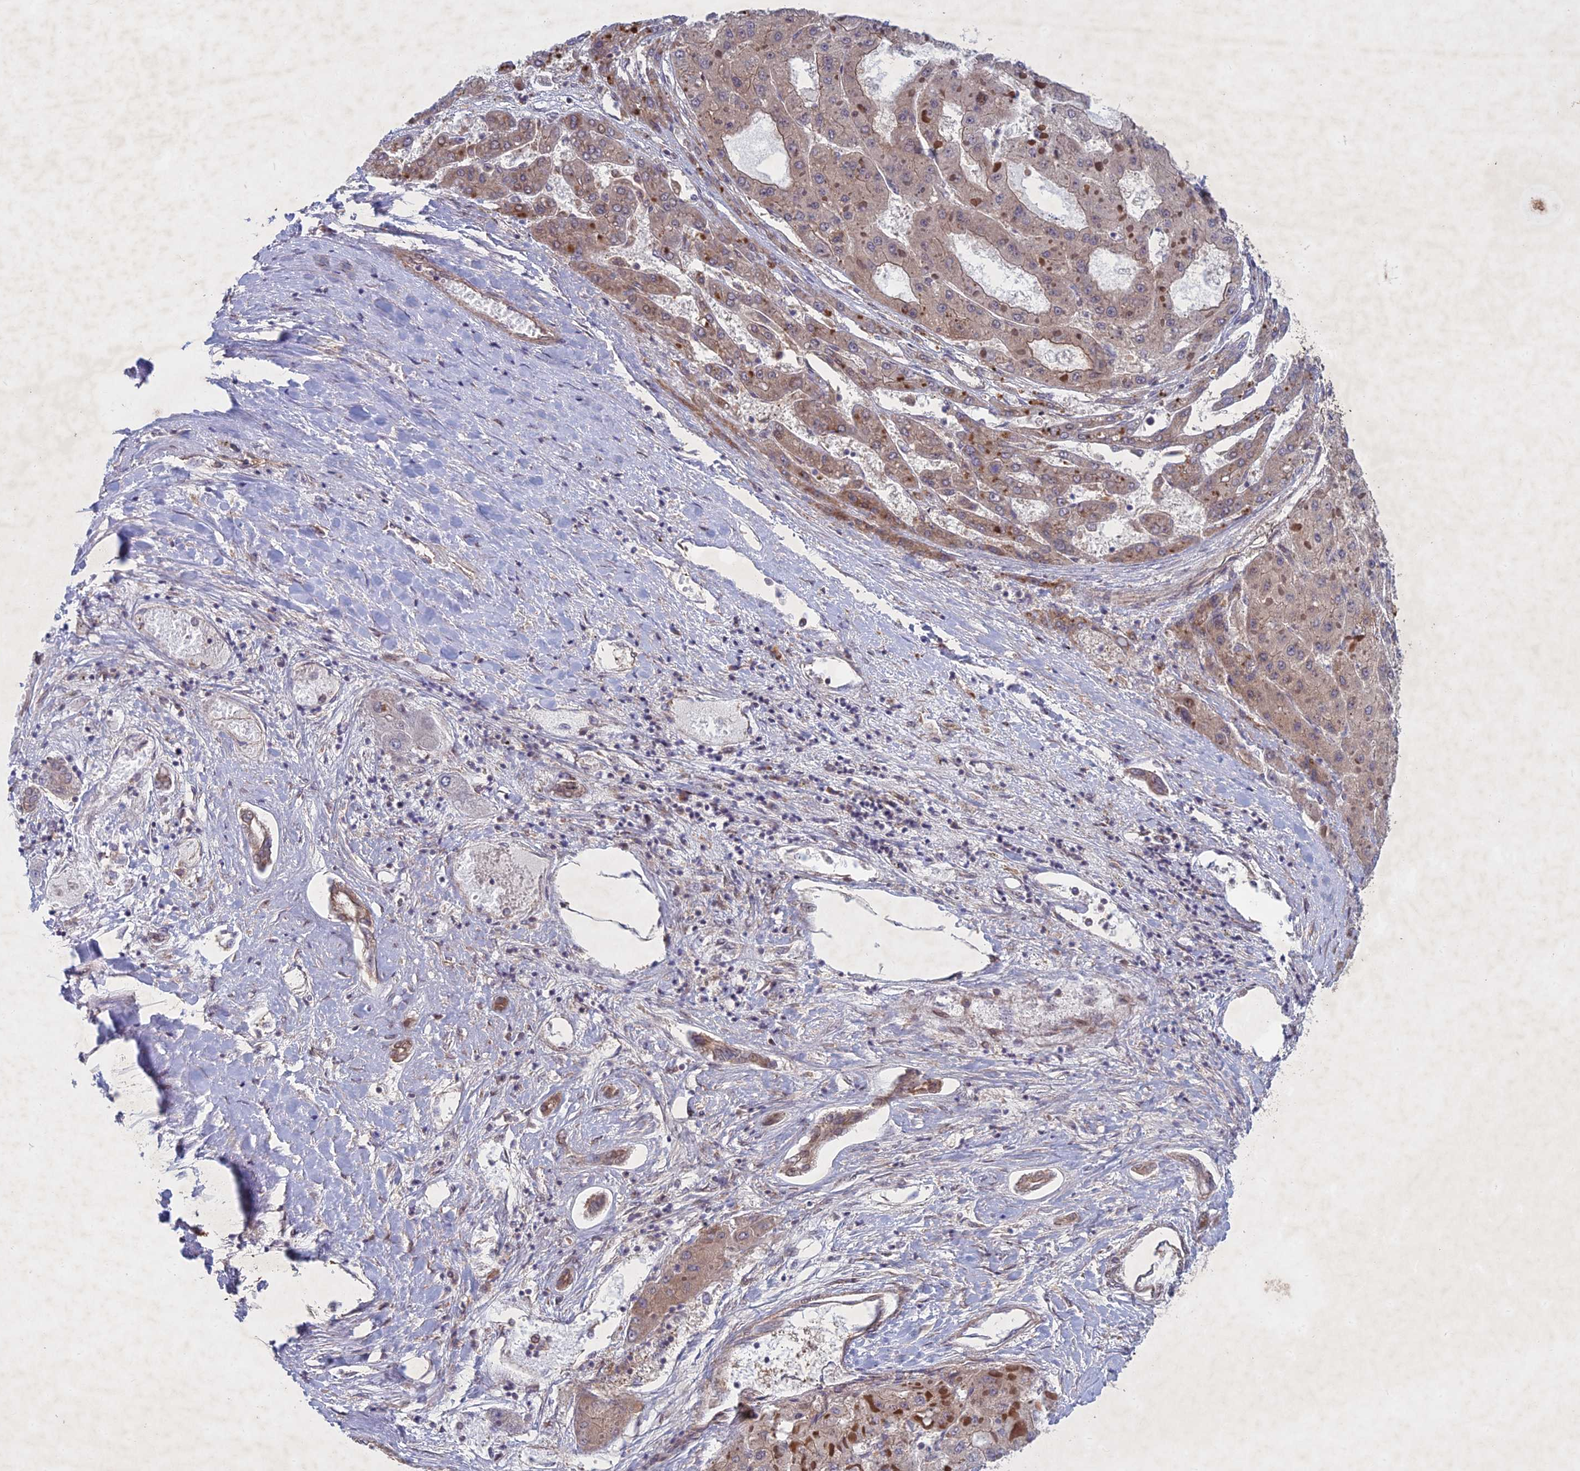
{"staining": {"intensity": "weak", "quantity": "<25%", "location": "cytoplasmic/membranous"}, "tissue": "liver cancer", "cell_type": "Tumor cells", "image_type": "cancer", "snomed": [{"axis": "morphology", "description": "Carcinoma, Hepatocellular, NOS"}, {"axis": "topography", "description": "Liver"}], "caption": "A histopathology image of human hepatocellular carcinoma (liver) is negative for staining in tumor cells.", "gene": "PTHLH", "patient": {"sex": "female", "age": 73}}